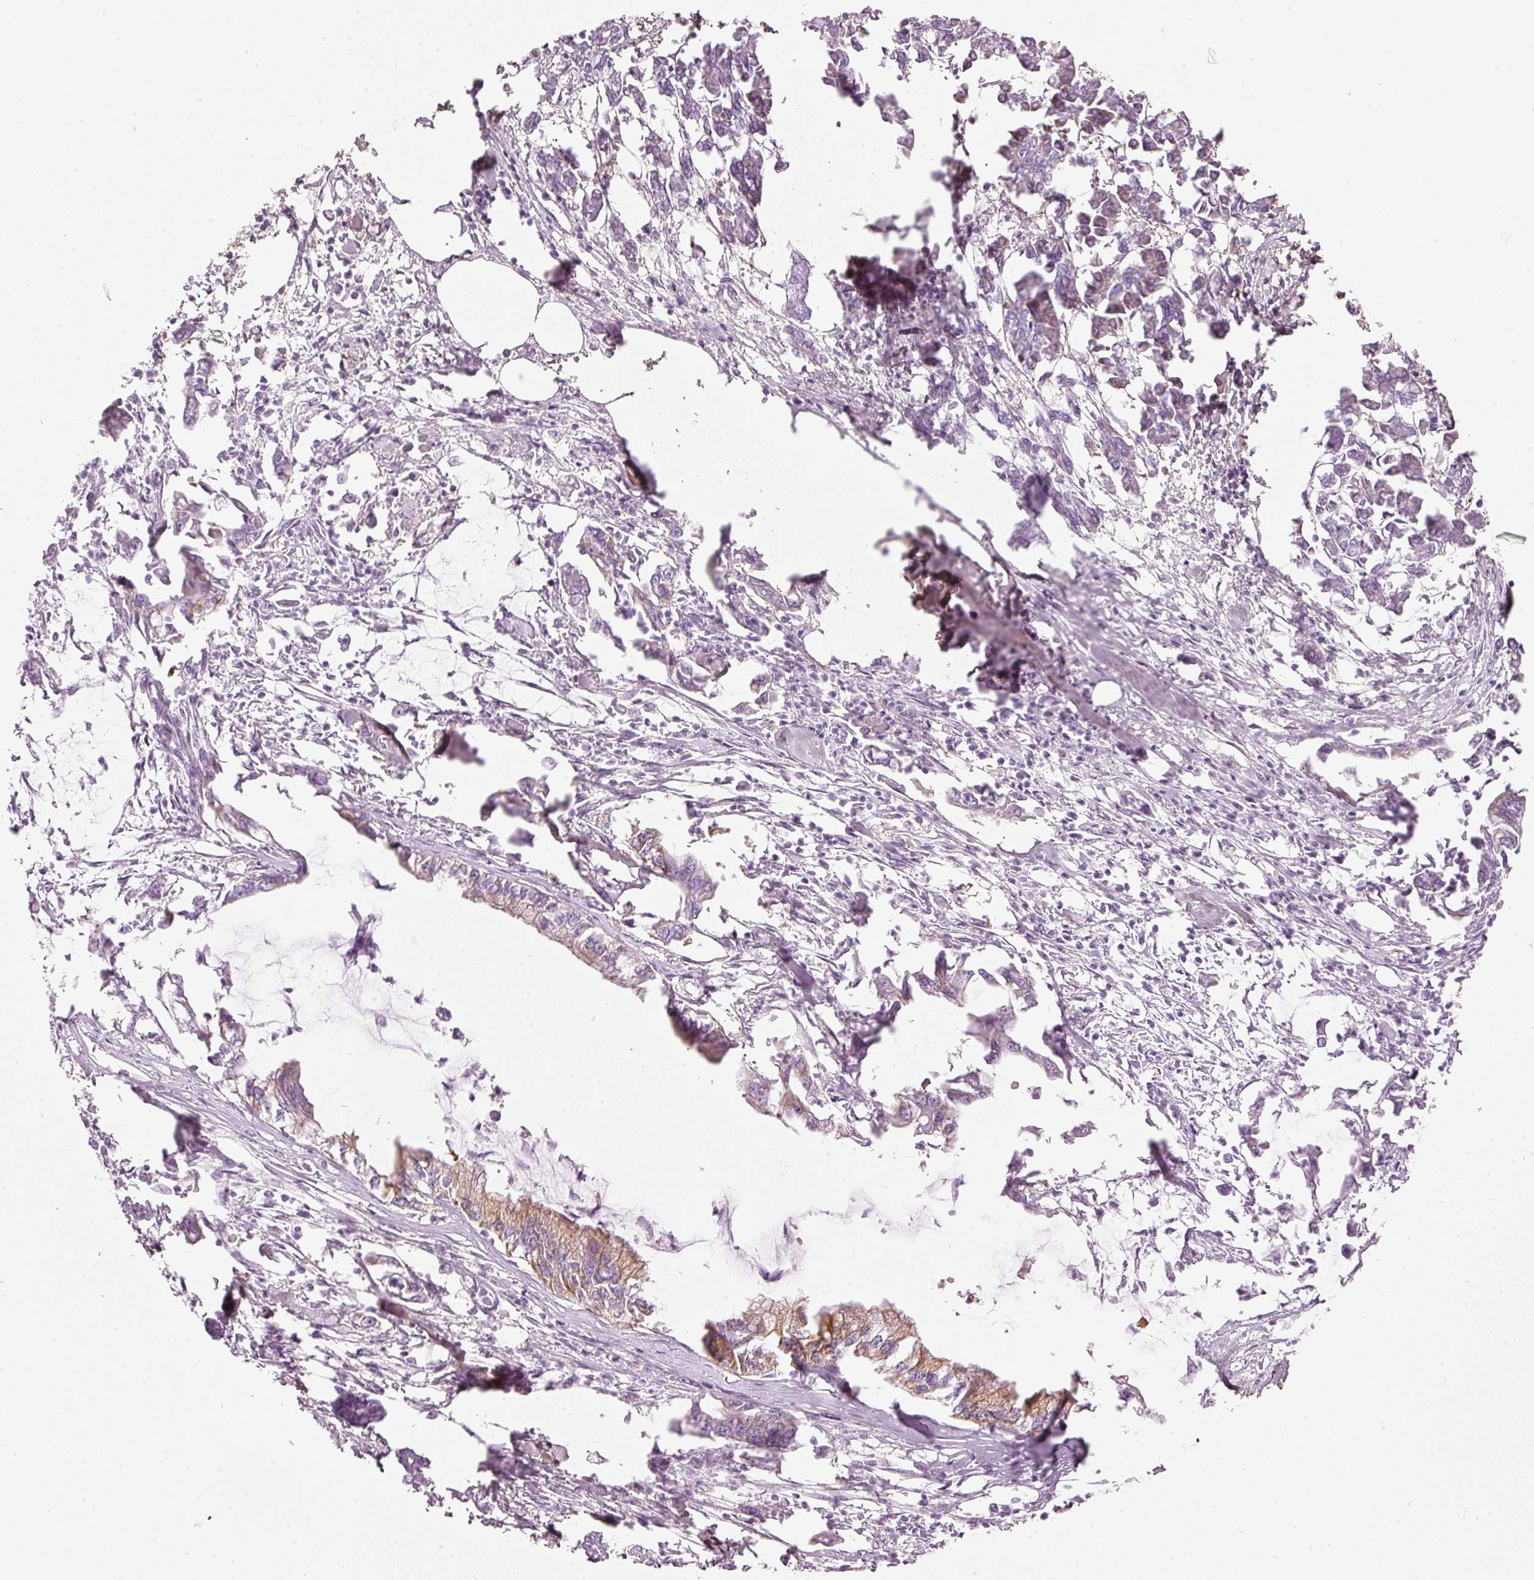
{"staining": {"intensity": "moderate", "quantity": "<25%", "location": "cytoplasmic/membranous"}, "tissue": "pancreatic cancer", "cell_type": "Tumor cells", "image_type": "cancer", "snomed": [{"axis": "morphology", "description": "Adenocarcinoma, NOS"}, {"axis": "topography", "description": "Pancreas"}], "caption": "Moderate cytoplasmic/membranous staining is identified in about <25% of tumor cells in adenocarcinoma (pancreatic).", "gene": "PDXDC1", "patient": {"sex": "male", "age": 61}}